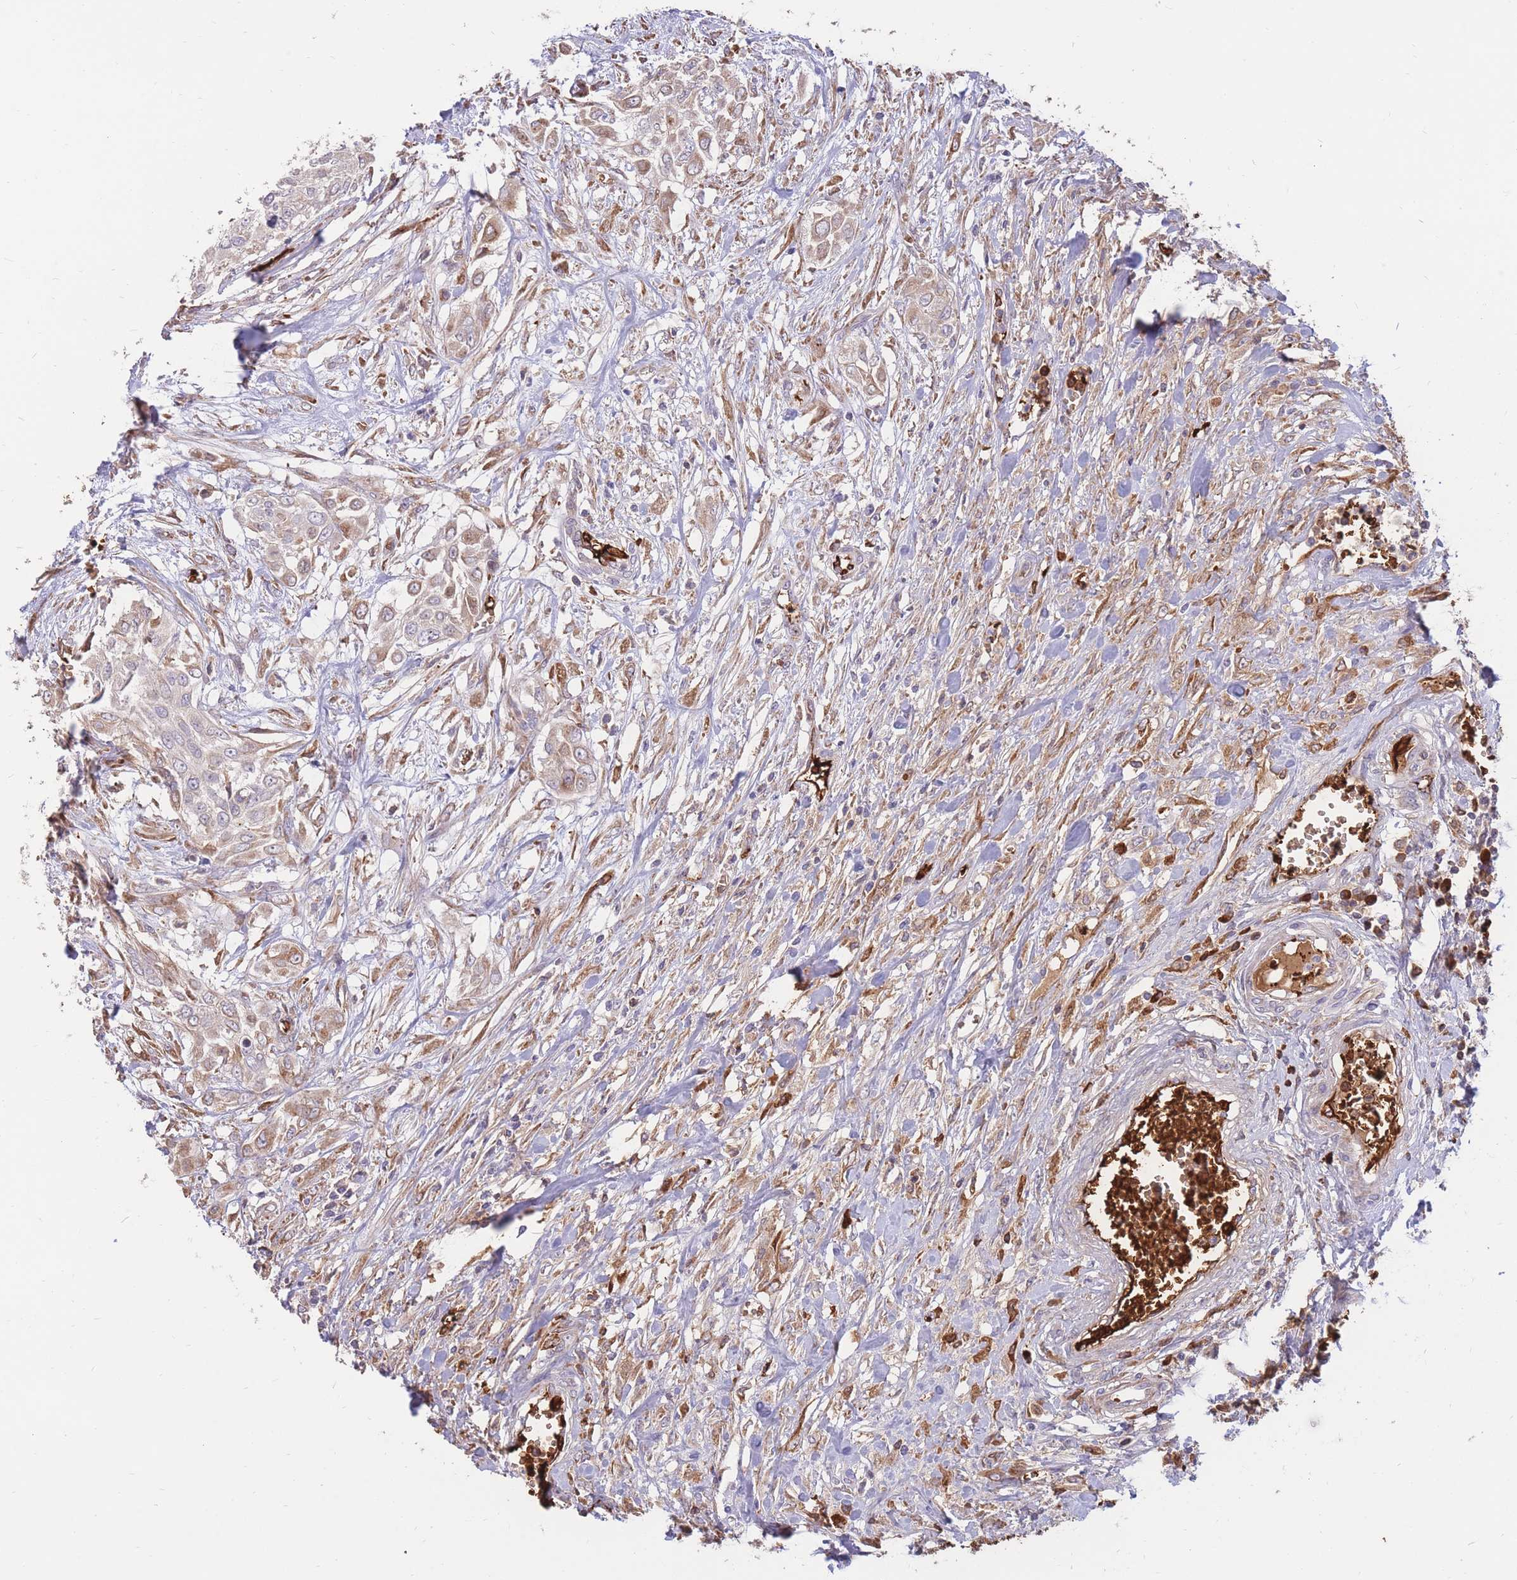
{"staining": {"intensity": "moderate", "quantity": "<25%", "location": "cytoplasmic/membranous"}, "tissue": "urothelial cancer", "cell_type": "Tumor cells", "image_type": "cancer", "snomed": [{"axis": "morphology", "description": "Urothelial carcinoma, High grade"}, {"axis": "topography", "description": "Urinary bladder"}], "caption": "A photomicrograph of human urothelial cancer stained for a protein shows moderate cytoplasmic/membranous brown staining in tumor cells.", "gene": "ATP10D", "patient": {"sex": "male", "age": 57}}